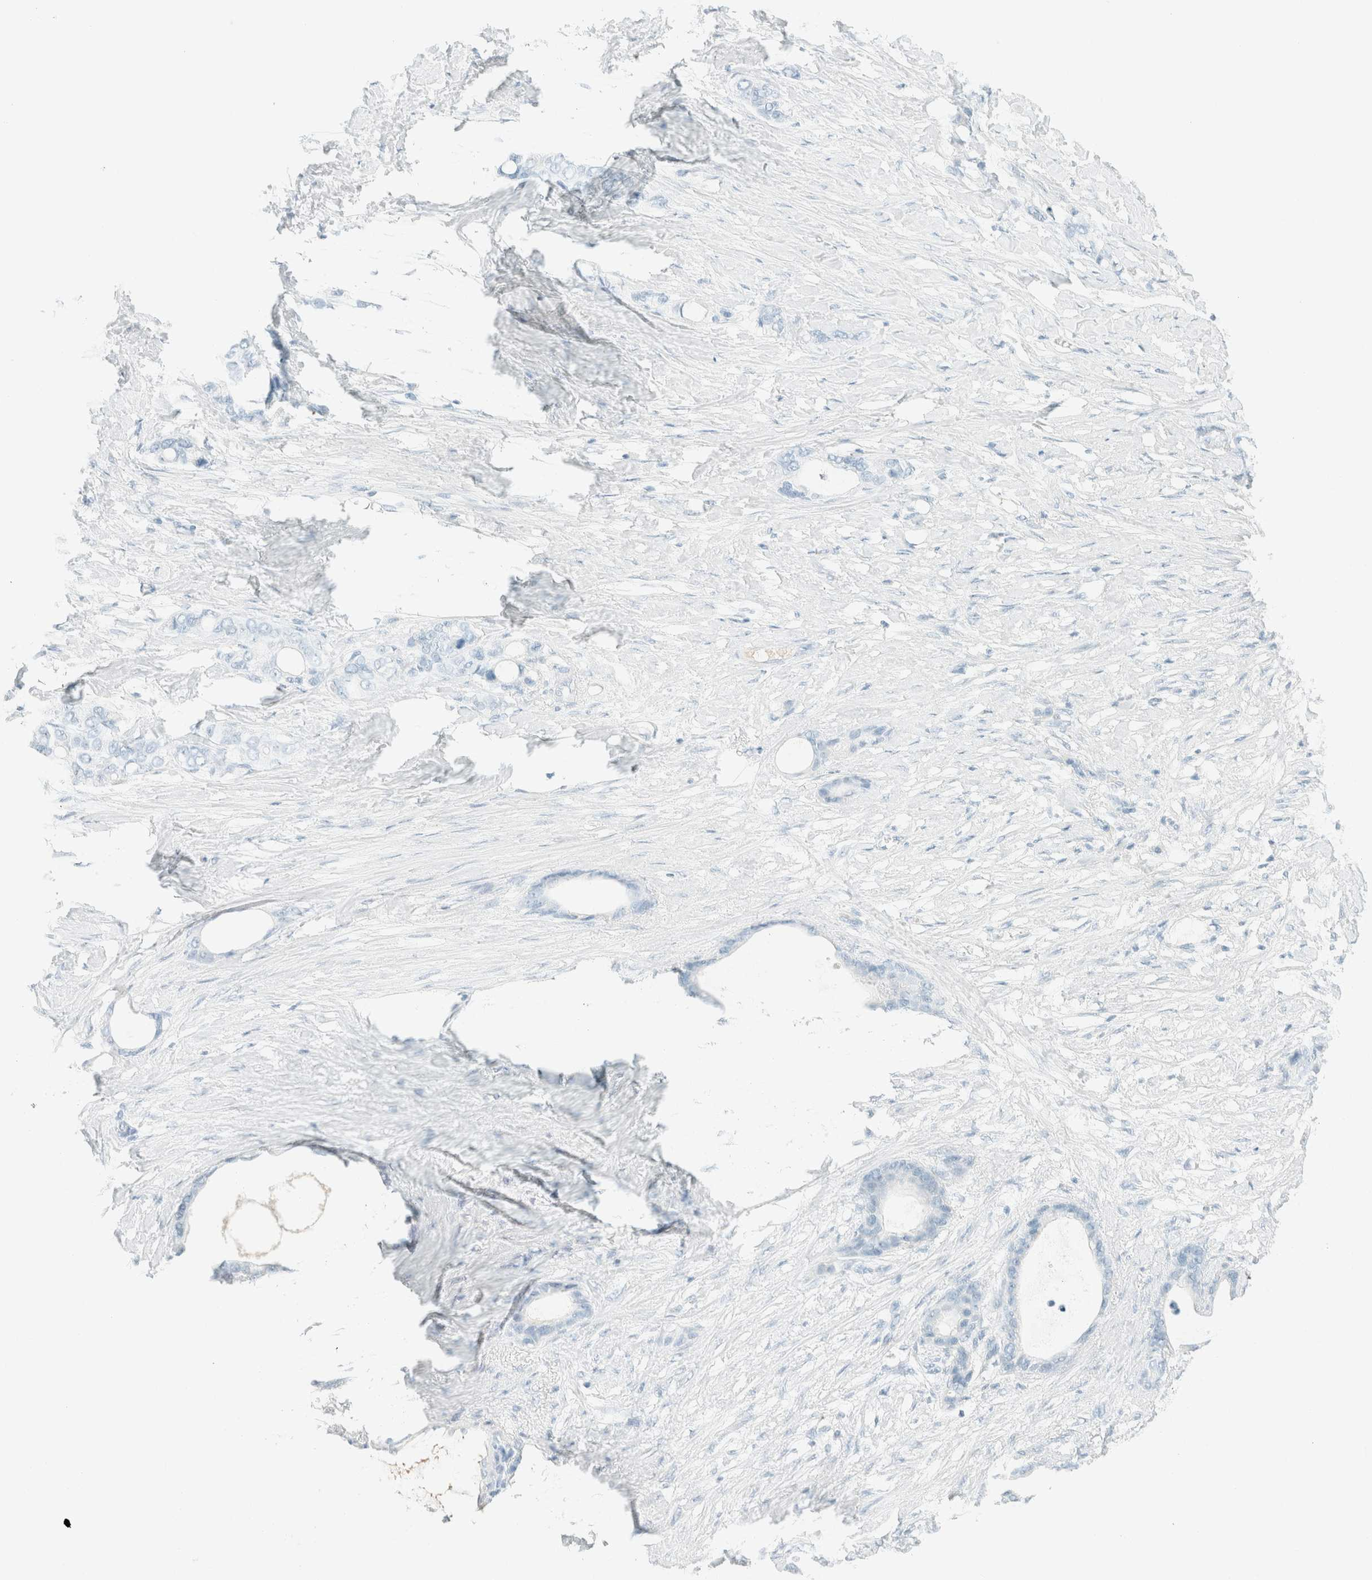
{"staining": {"intensity": "negative", "quantity": "none", "location": "none"}, "tissue": "stomach cancer", "cell_type": "Tumor cells", "image_type": "cancer", "snomed": [{"axis": "morphology", "description": "Adenocarcinoma, NOS"}, {"axis": "topography", "description": "Stomach"}], "caption": "This is a photomicrograph of immunohistochemistry (IHC) staining of stomach cancer, which shows no expression in tumor cells. (Brightfield microscopy of DAB (3,3'-diaminobenzidine) IHC at high magnification).", "gene": "GPA33", "patient": {"sex": "female", "age": 75}}